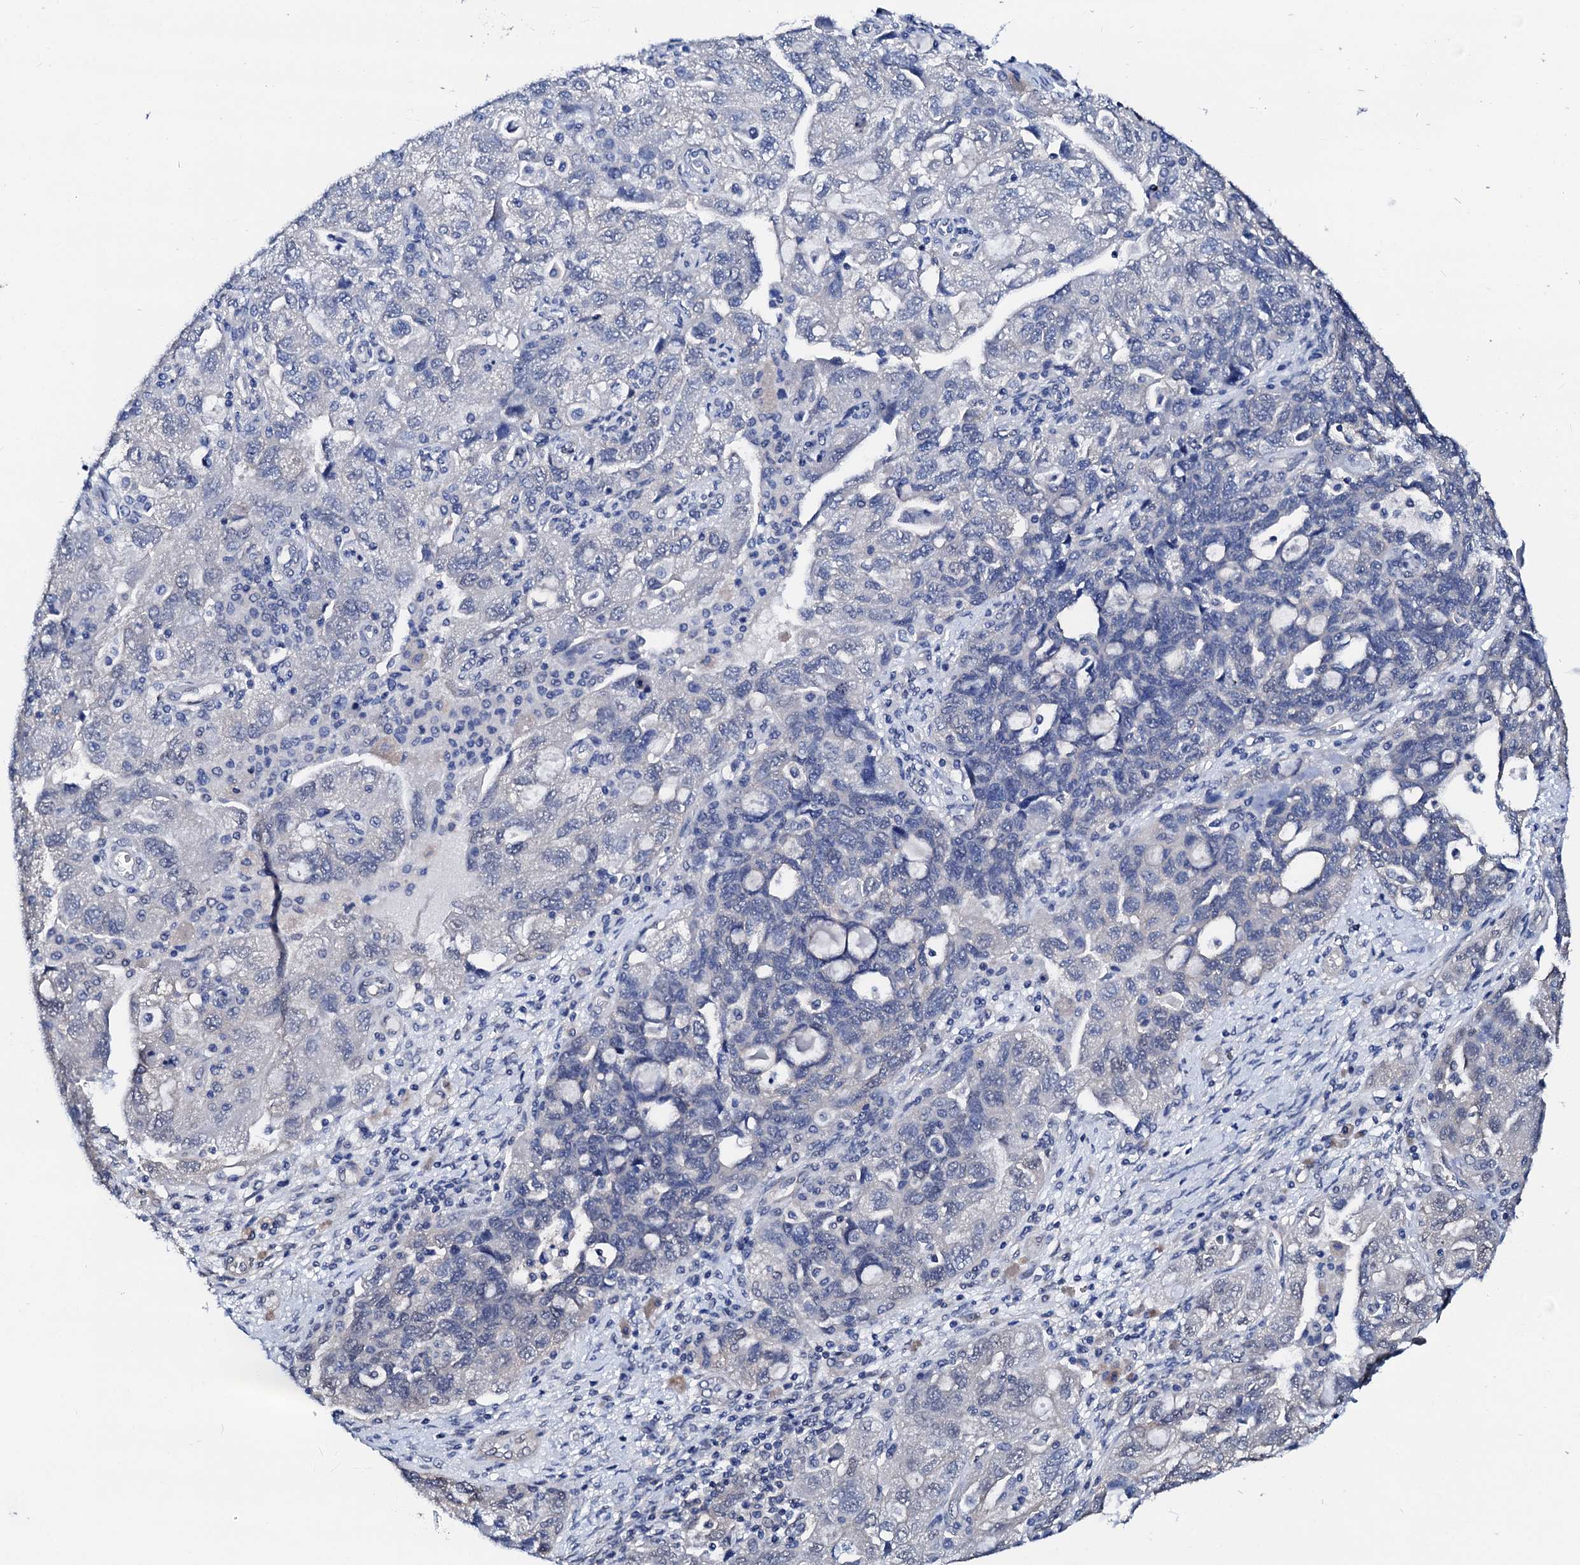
{"staining": {"intensity": "negative", "quantity": "none", "location": "none"}, "tissue": "ovarian cancer", "cell_type": "Tumor cells", "image_type": "cancer", "snomed": [{"axis": "morphology", "description": "Carcinoma, endometroid"}, {"axis": "topography", "description": "Ovary"}], "caption": "Immunohistochemical staining of human ovarian endometroid carcinoma shows no significant staining in tumor cells.", "gene": "CSN2", "patient": {"sex": "female", "age": 51}}